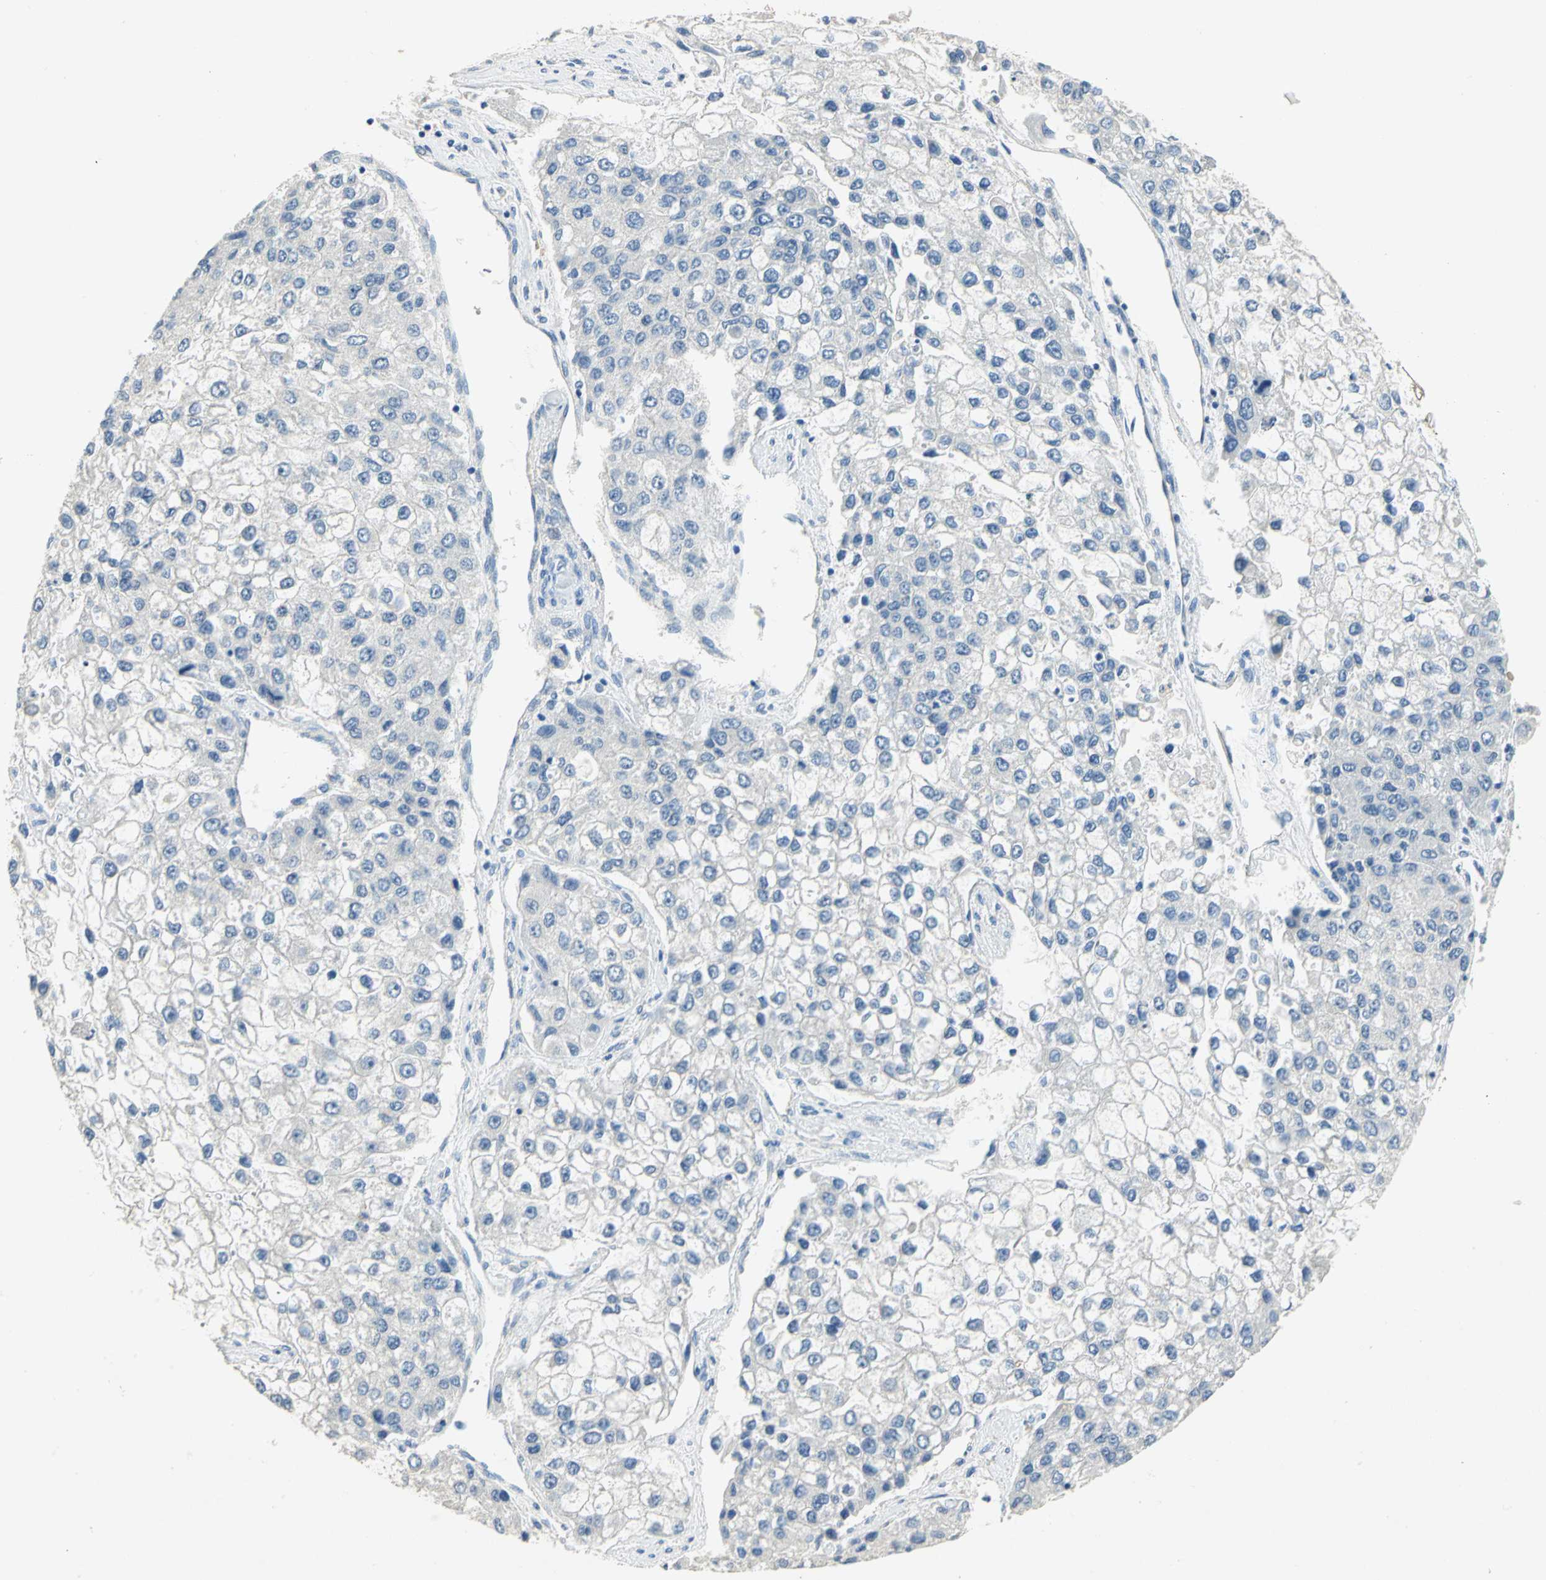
{"staining": {"intensity": "negative", "quantity": "none", "location": "none"}, "tissue": "liver cancer", "cell_type": "Tumor cells", "image_type": "cancer", "snomed": [{"axis": "morphology", "description": "Carcinoma, Hepatocellular, NOS"}, {"axis": "topography", "description": "Liver"}], "caption": "Immunohistochemistry (IHC) micrograph of neoplastic tissue: human liver cancer (hepatocellular carcinoma) stained with DAB displays no significant protein positivity in tumor cells.", "gene": "PPIA", "patient": {"sex": "female", "age": 66}}